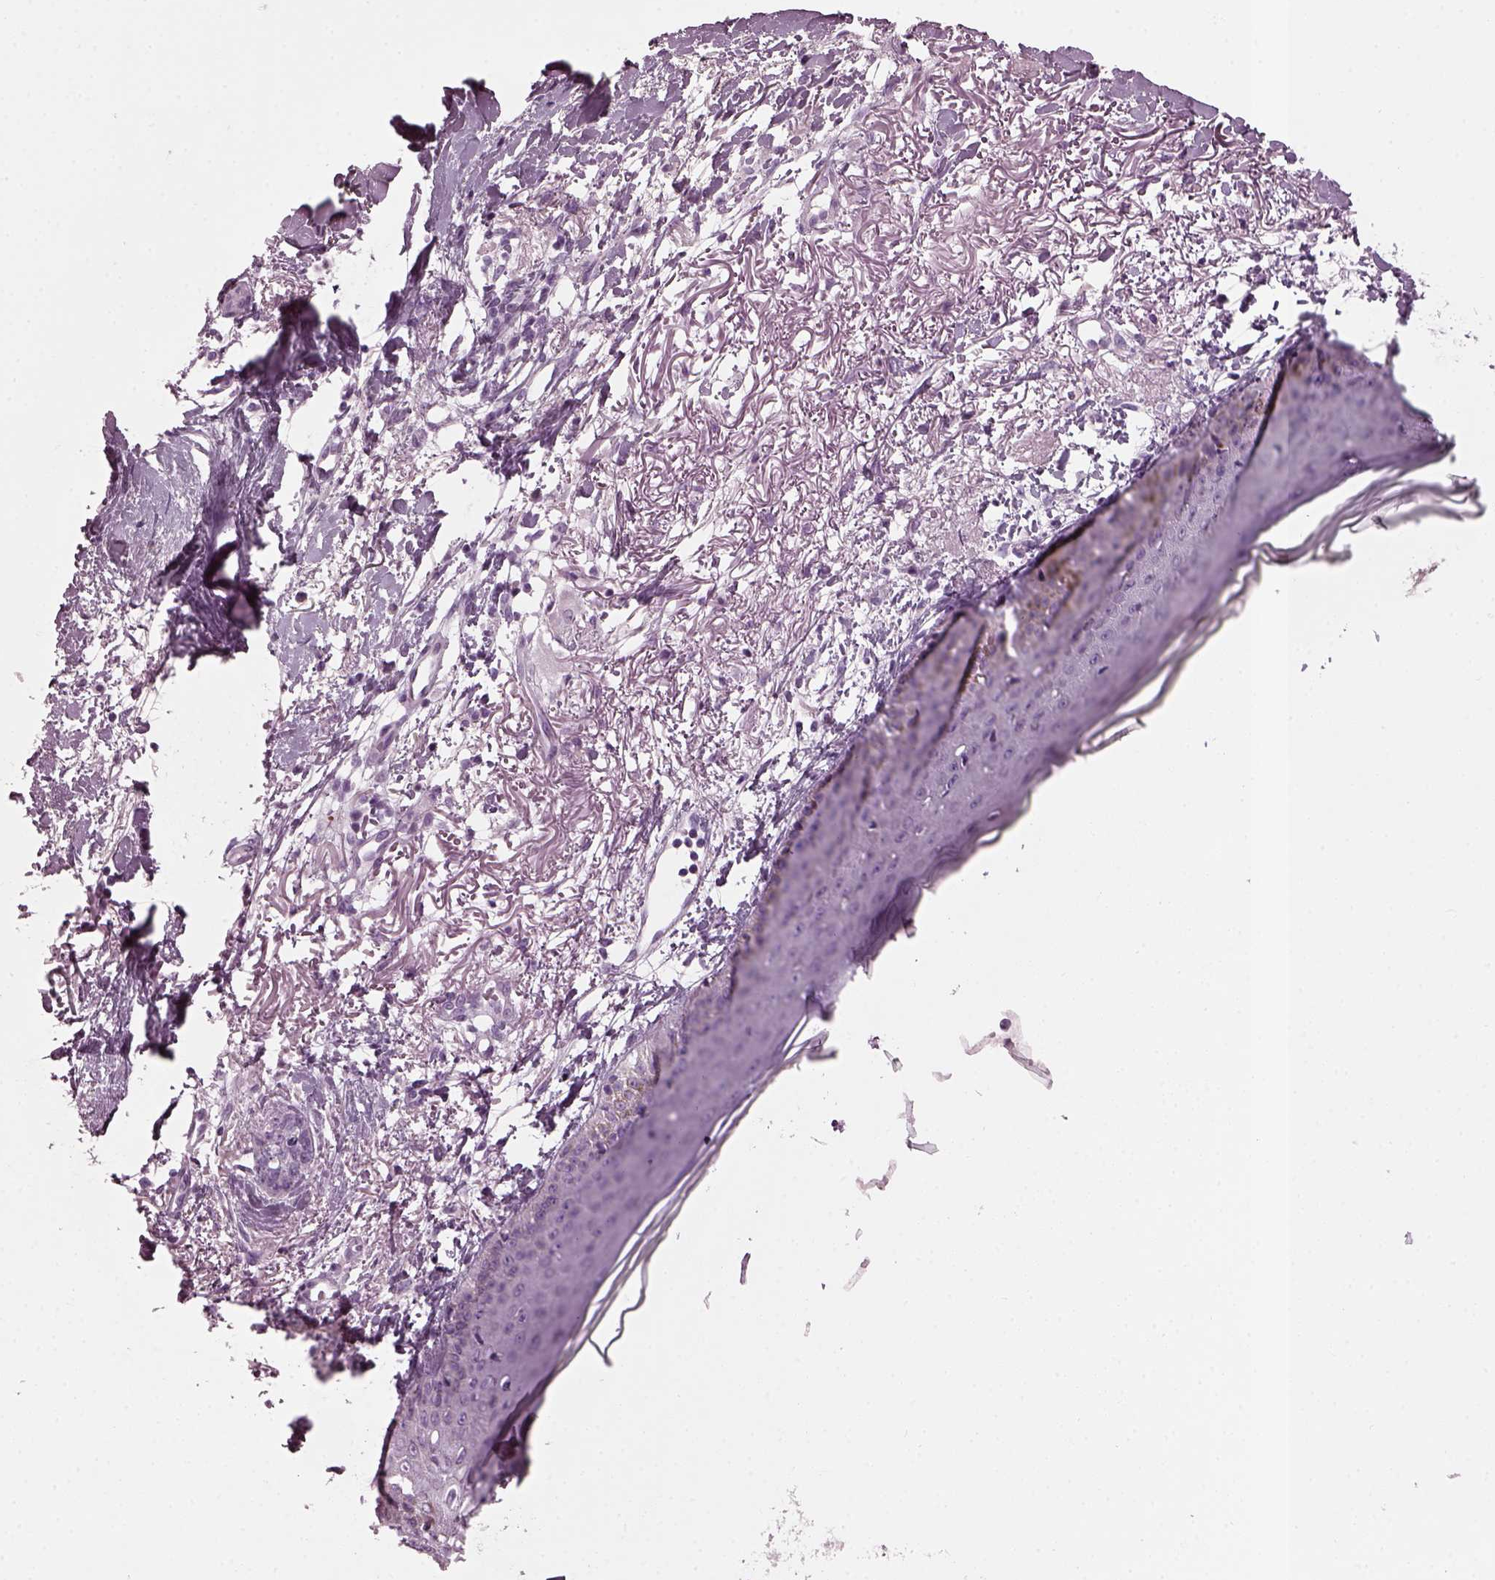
{"staining": {"intensity": "negative", "quantity": "none", "location": "none"}, "tissue": "skin cancer", "cell_type": "Tumor cells", "image_type": "cancer", "snomed": [{"axis": "morphology", "description": "Normal tissue, NOS"}, {"axis": "morphology", "description": "Basal cell carcinoma"}, {"axis": "topography", "description": "Skin"}], "caption": "The micrograph exhibits no significant expression in tumor cells of skin cancer (basal cell carcinoma). Nuclei are stained in blue.", "gene": "DPYSL5", "patient": {"sex": "male", "age": 84}}